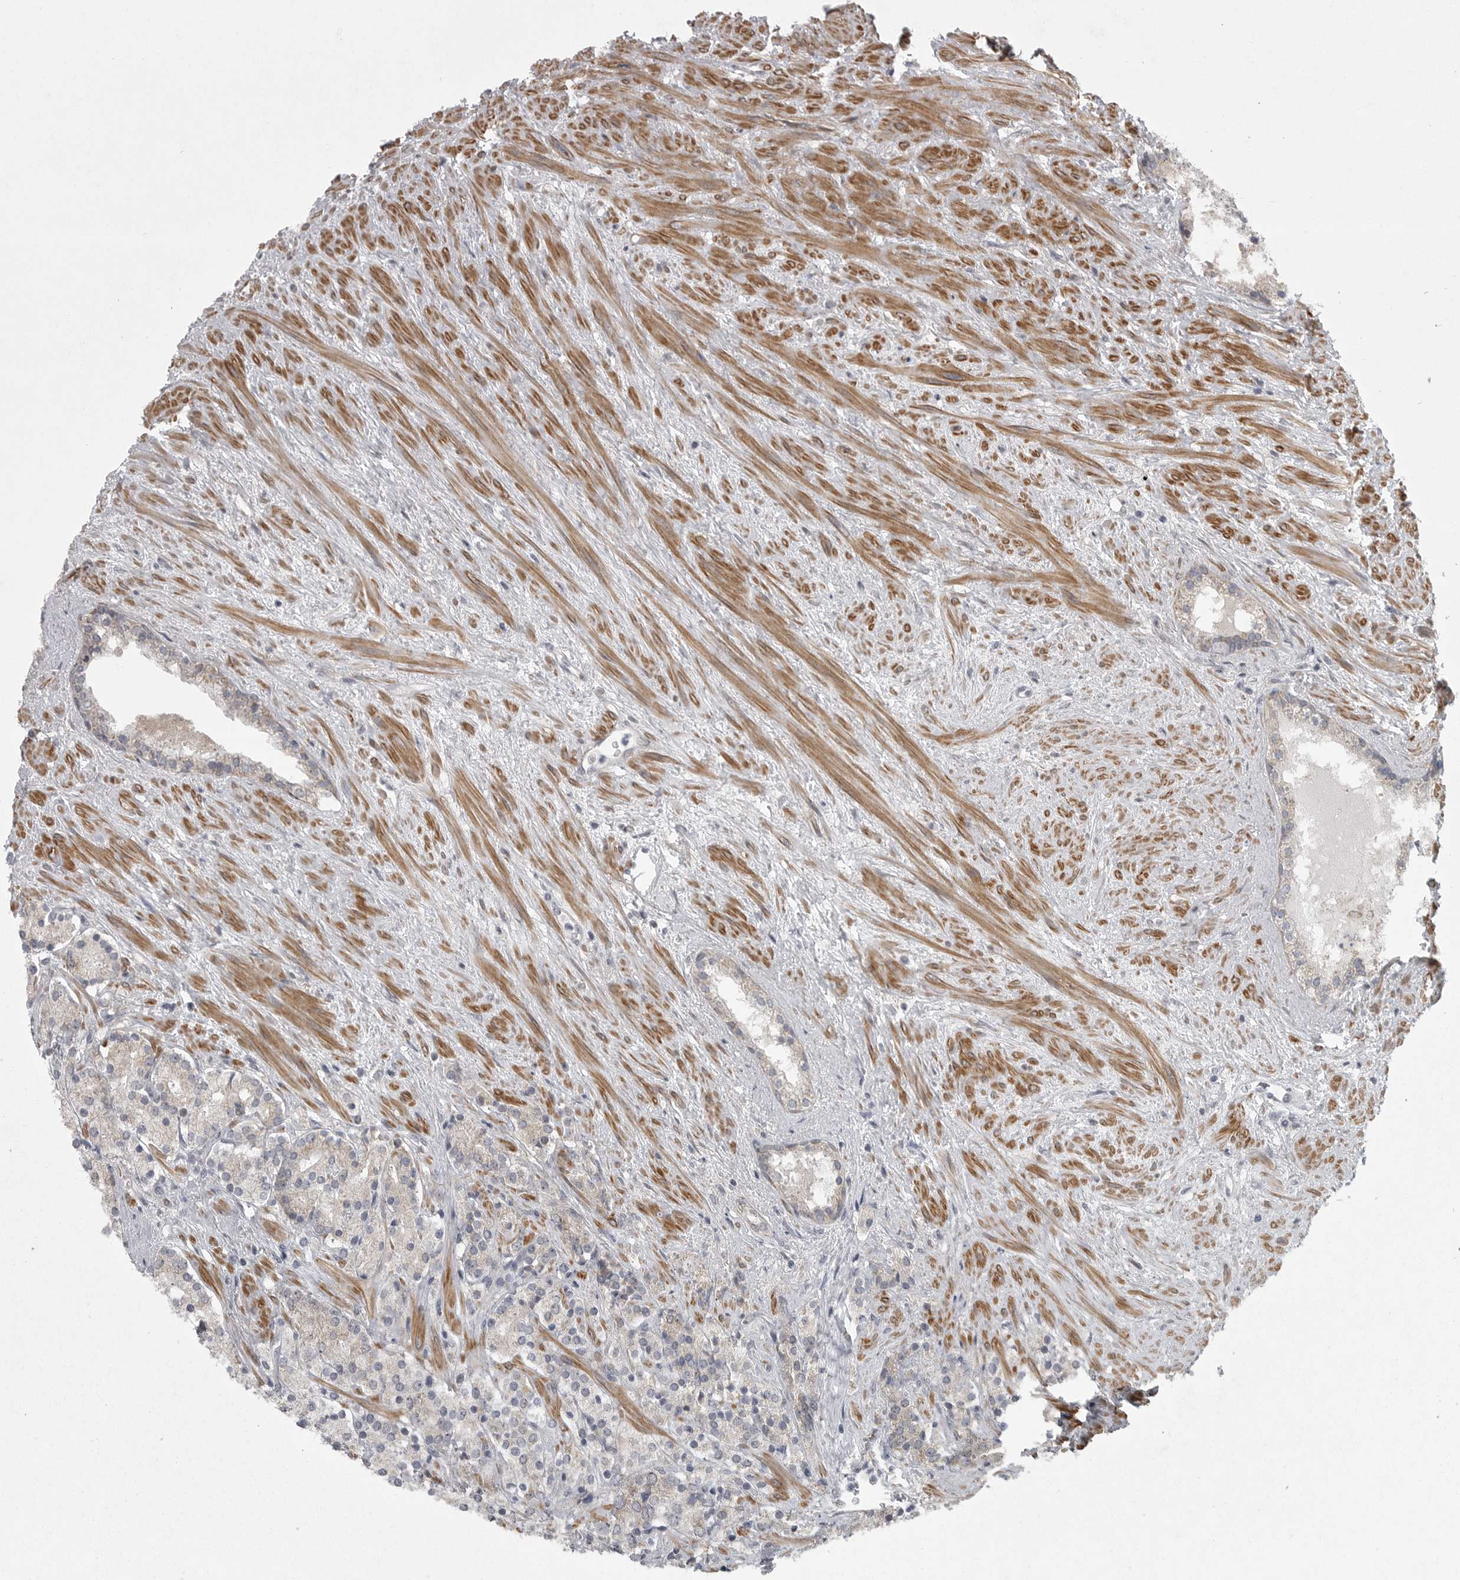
{"staining": {"intensity": "negative", "quantity": "none", "location": "none"}, "tissue": "prostate cancer", "cell_type": "Tumor cells", "image_type": "cancer", "snomed": [{"axis": "morphology", "description": "Adenocarcinoma, High grade"}, {"axis": "topography", "description": "Prostate"}], "caption": "High magnification brightfield microscopy of prostate cancer stained with DAB (3,3'-diaminobenzidine) (brown) and counterstained with hematoxylin (blue): tumor cells show no significant positivity.", "gene": "PPP1R9A", "patient": {"sex": "male", "age": 71}}